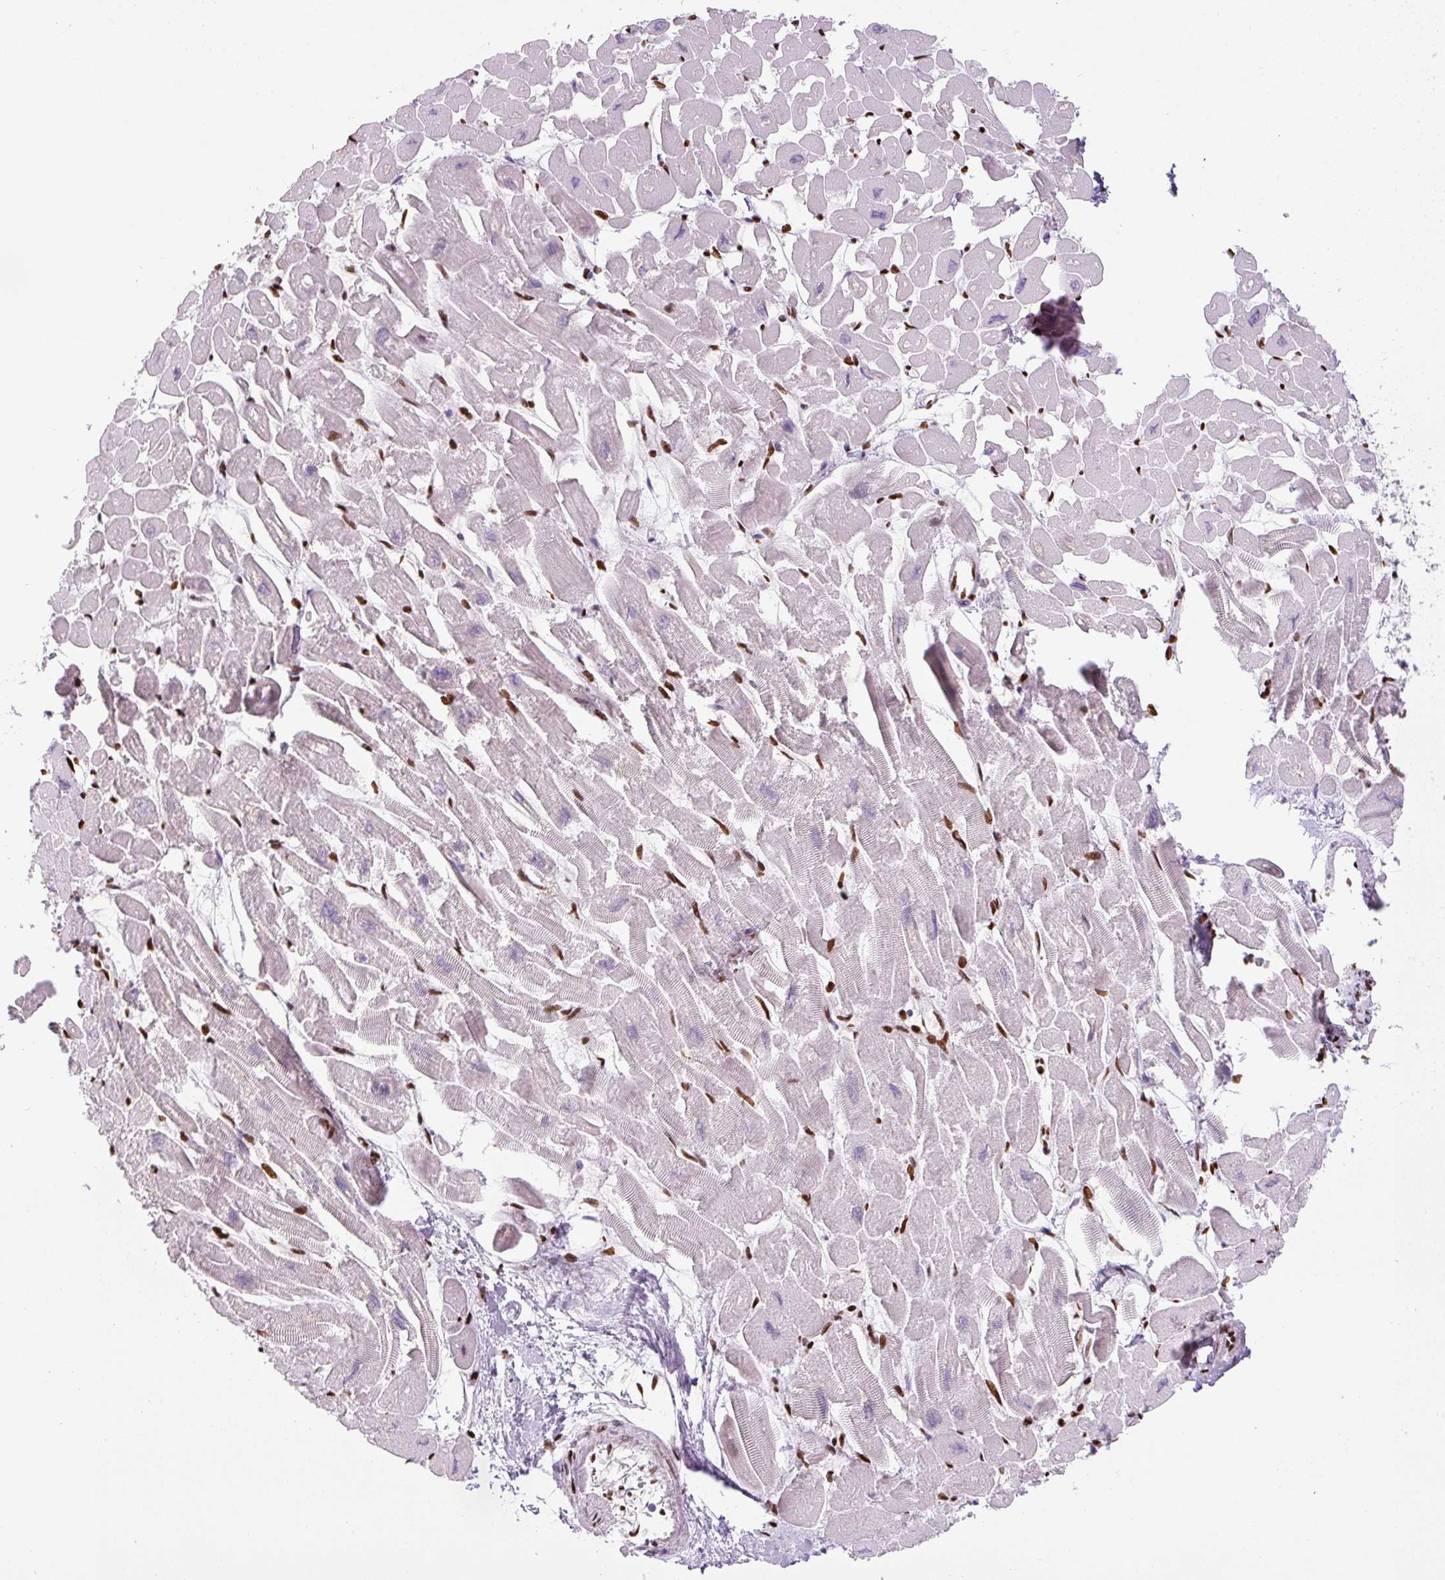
{"staining": {"intensity": "strong", "quantity": ">75%", "location": "nuclear"}, "tissue": "heart muscle", "cell_type": "Cardiomyocytes", "image_type": "normal", "snomed": [{"axis": "morphology", "description": "Normal tissue, NOS"}, {"axis": "topography", "description": "Heart"}], "caption": "A high-resolution histopathology image shows immunohistochemistry staining of benign heart muscle, which exhibits strong nuclear expression in approximately >75% of cardiomyocytes.", "gene": "ZEB1", "patient": {"sex": "male", "age": 54}}